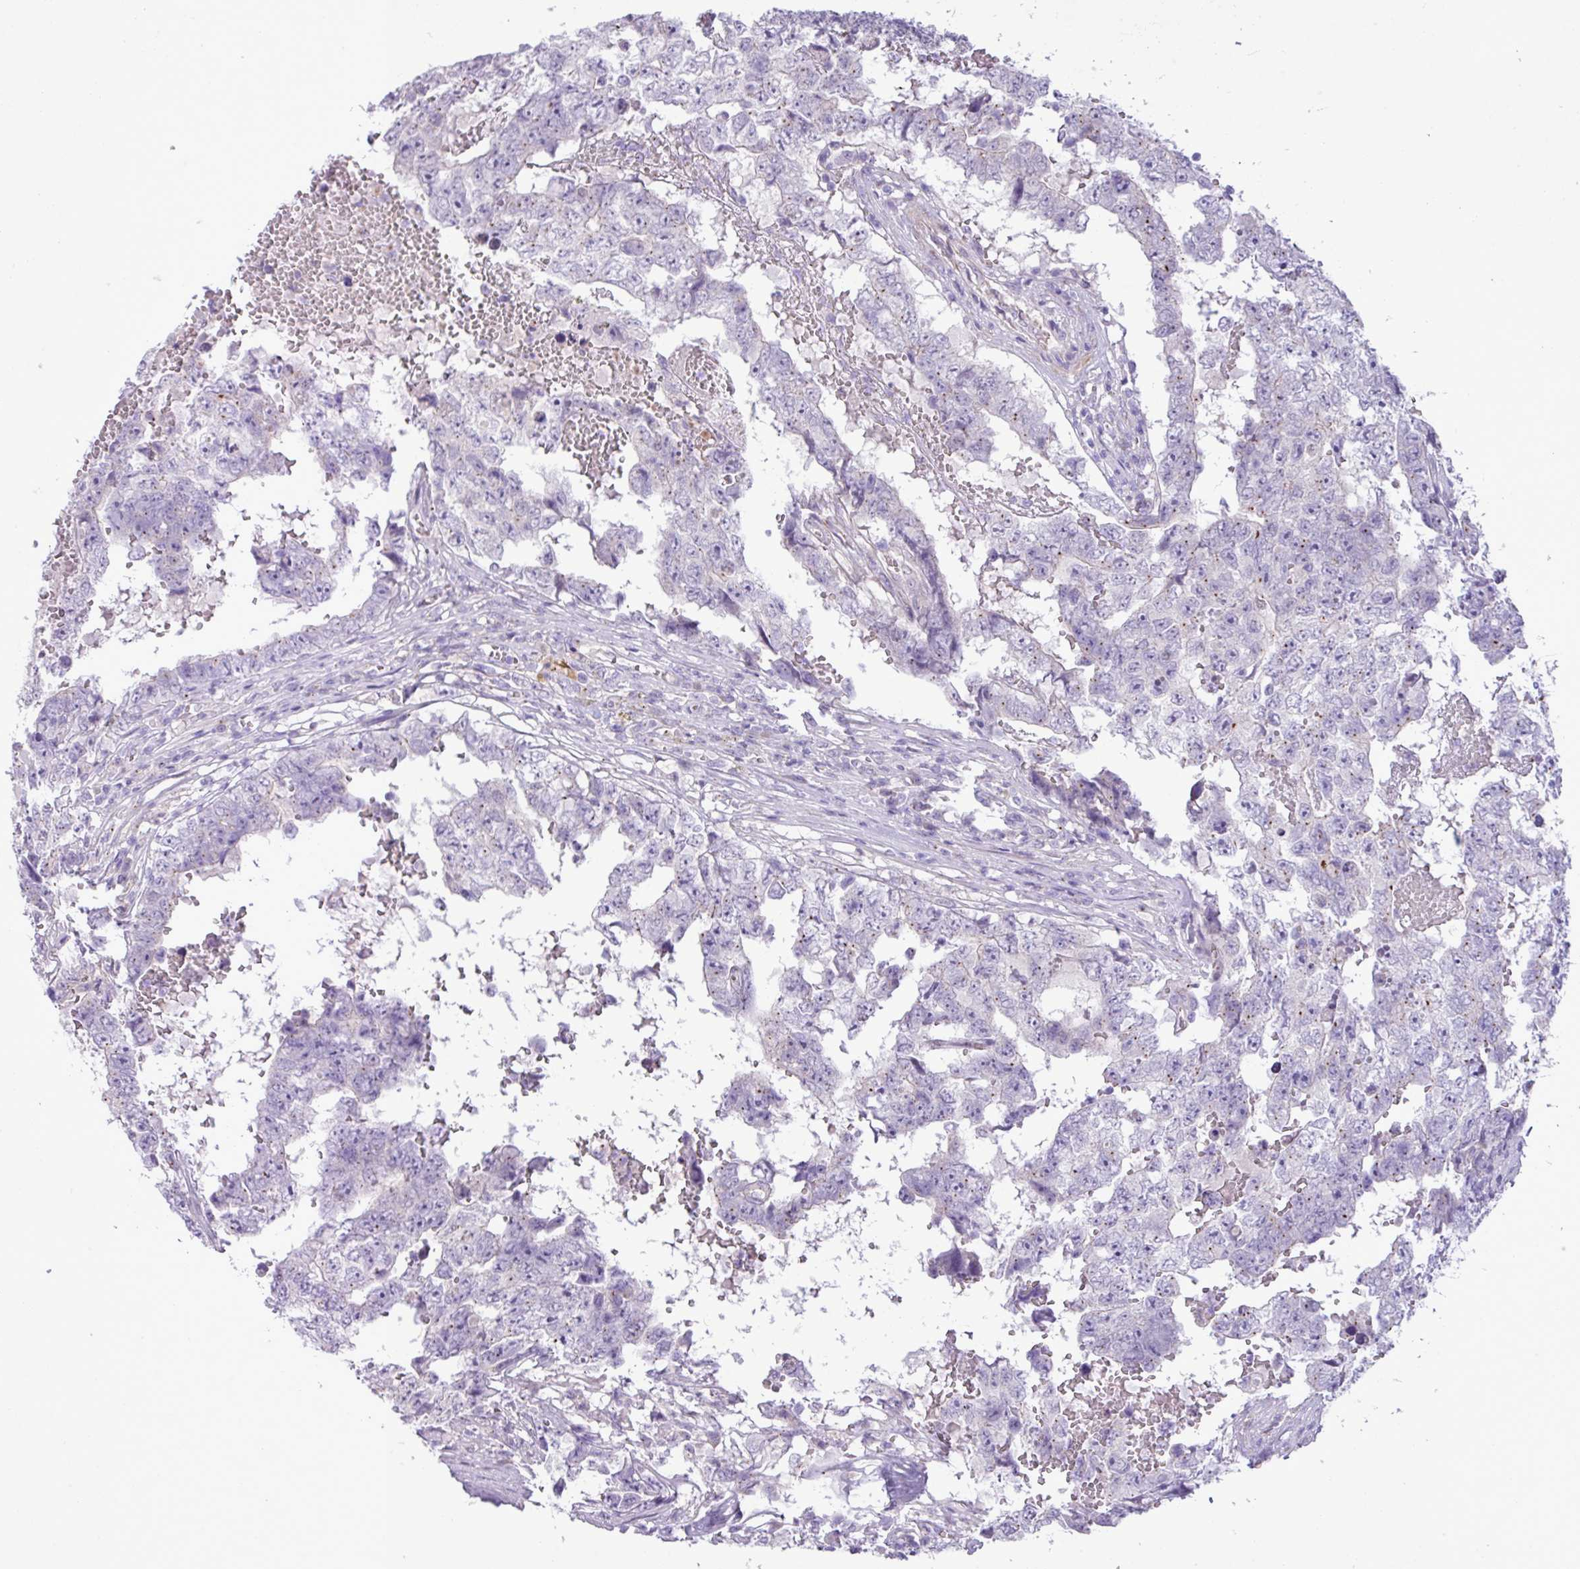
{"staining": {"intensity": "negative", "quantity": "none", "location": "none"}, "tissue": "testis cancer", "cell_type": "Tumor cells", "image_type": "cancer", "snomed": [{"axis": "morphology", "description": "Carcinoma, Embryonal, NOS"}, {"axis": "topography", "description": "Testis"}], "caption": "Embryonal carcinoma (testis) was stained to show a protein in brown. There is no significant expression in tumor cells. (Stains: DAB (3,3'-diaminobenzidine) immunohistochemistry with hematoxylin counter stain, Microscopy: brightfield microscopy at high magnification).", "gene": "SPINK8", "patient": {"sex": "male", "age": 25}}